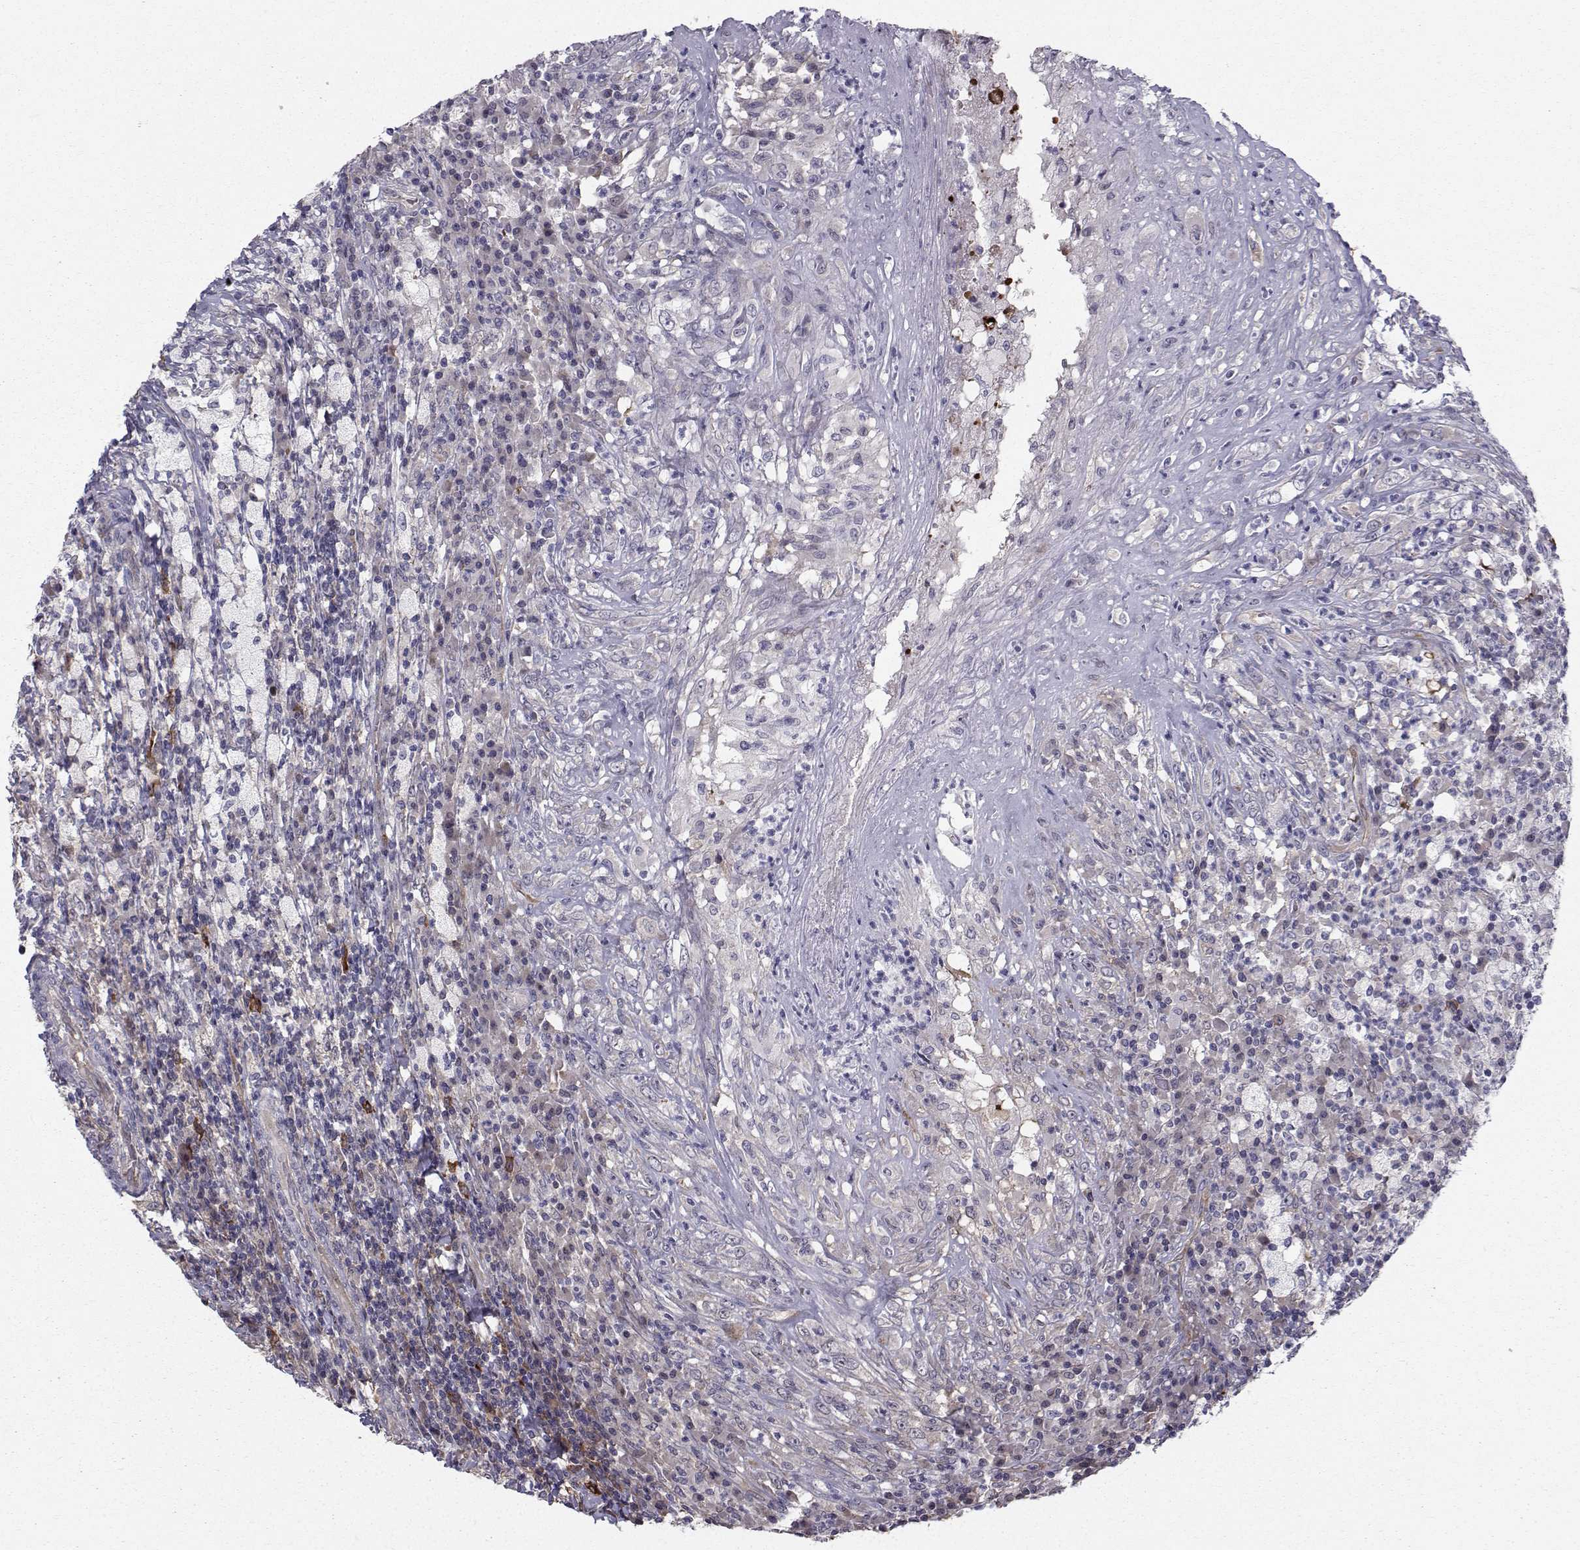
{"staining": {"intensity": "strong", "quantity": "25%-75%", "location": "cytoplasmic/membranous"}, "tissue": "testis cancer", "cell_type": "Tumor cells", "image_type": "cancer", "snomed": [{"axis": "morphology", "description": "Necrosis, NOS"}, {"axis": "morphology", "description": "Carcinoma, Embryonal, NOS"}, {"axis": "topography", "description": "Testis"}], "caption": "There is high levels of strong cytoplasmic/membranous expression in tumor cells of embryonal carcinoma (testis), as demonstrated by immunohistochemical staining (brown color).", "gene": "HSP90AB1", "patient": {"sex": "male", "age": 19}}